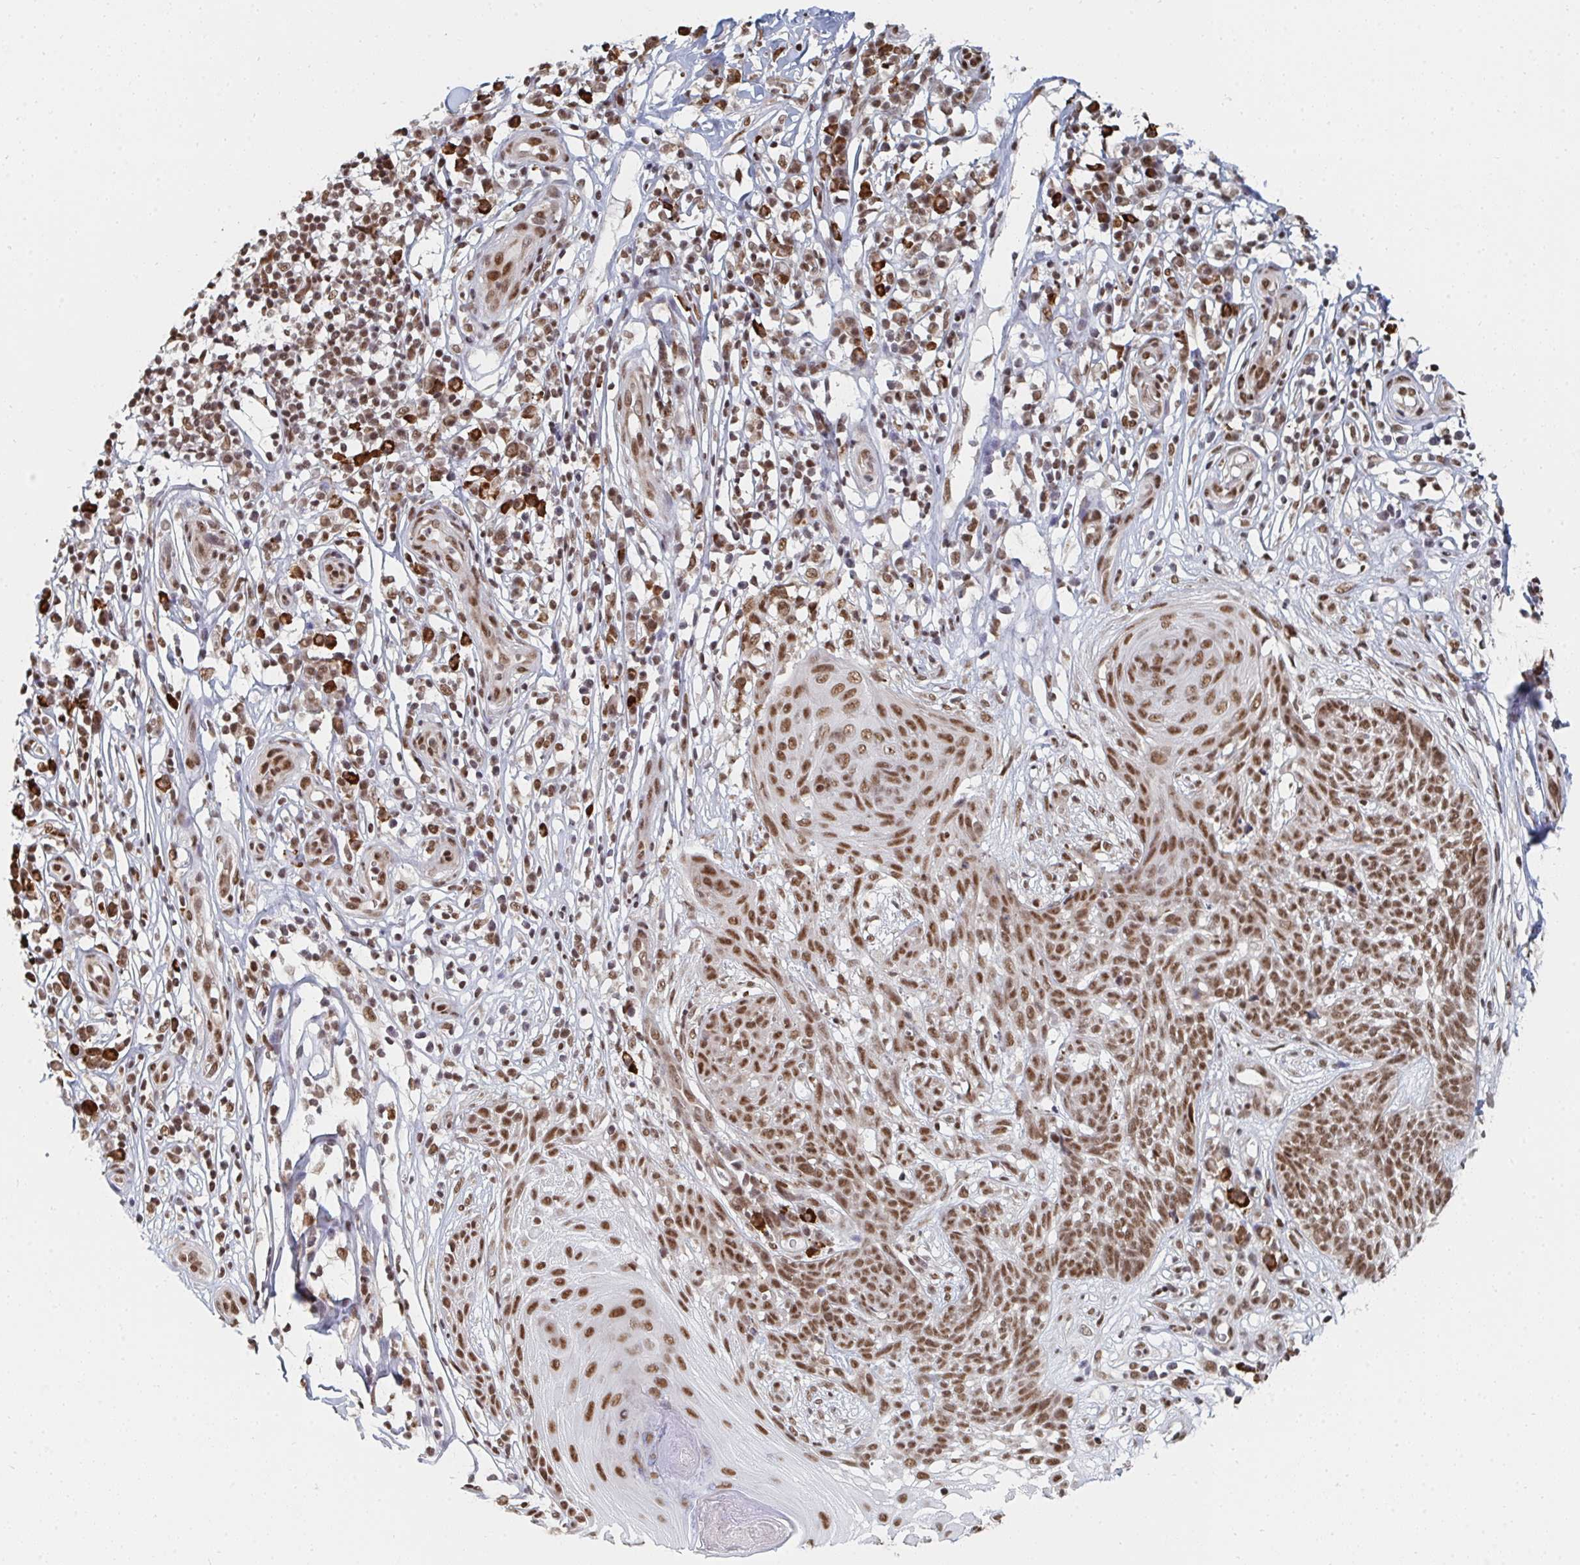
{"staining": {"intensity": "moderate", "quantity": ">75%", "location": "nuclear"}, "tissue": "skin cancer", "cell_type": "Tumor cells", "image_type": "cancer", "snomed": [{"axis": "morphology", "description": "Basal cell carcinoma"}, {"axis": "topography", "description": "Skin"}, {"axis": "topography", "description": "Skin, foot"}], "caption": "Brown immunohistochemical staining in human skin cancer reveals moderate nuclear staining in about >75% of tumor cells. The protein of interest is stained brown, and the nuclei are stained in blue (DAB IHC with brightfield microscopy, high magnification).", "gene": "MBNL1", "patient": {"sex": "female", "age": 86}}